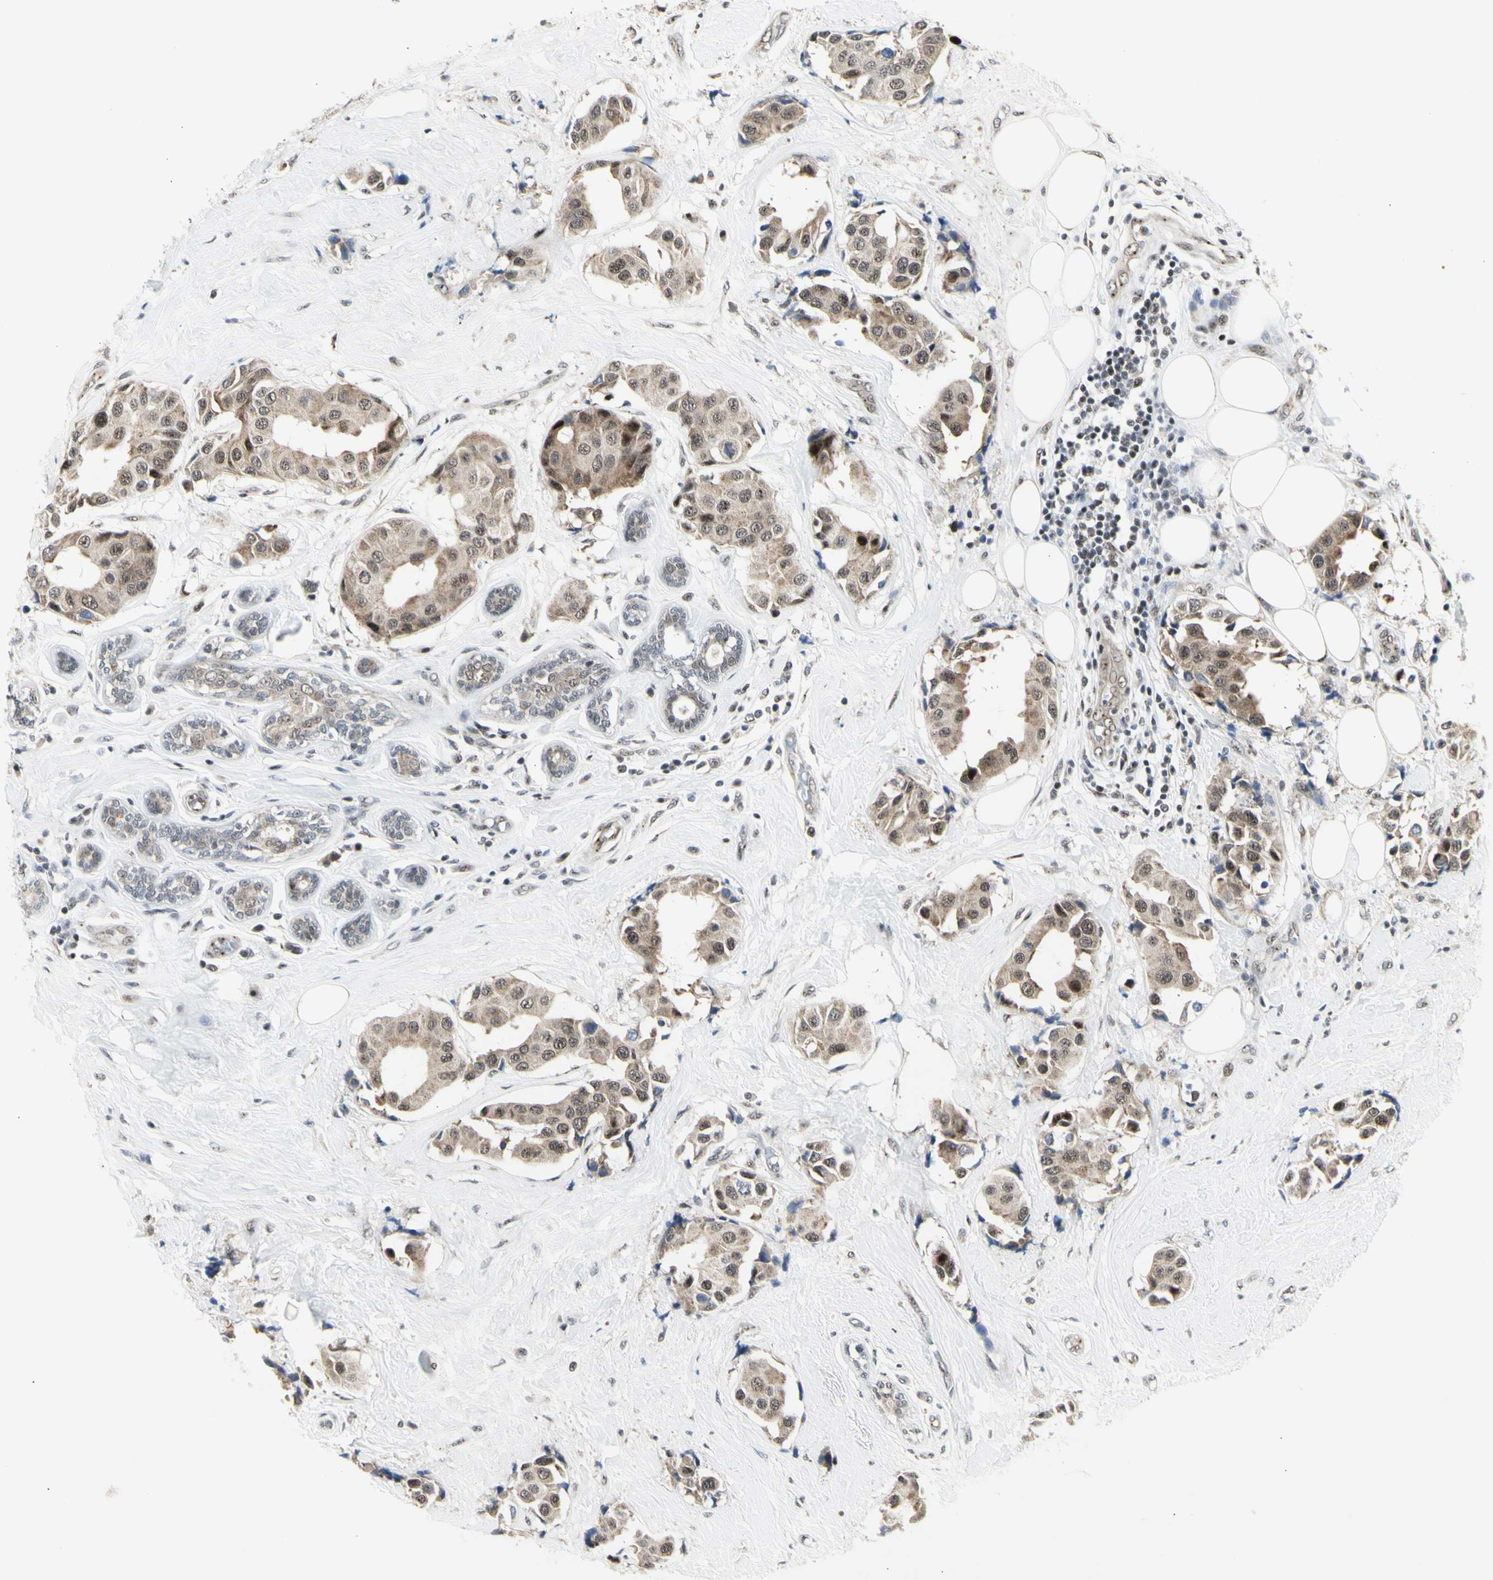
{"staining": {"intensity": "weak", "quantity": ">75%", "location": "cytoplasmic/membranous,nuclear"}, "tissue": "breast cancer", "cell_type": "Tumor cells", "image_type": "cancer", "snomed": [{"axis": "morphology", "description": "Normal tissue, NOS"}, {"axis": "morphology", "description": "Duct carcinoma"}, {"axis": "topography", "description": "Breast"}], "caption": "An image showing weak cytoplasmic/membranous and nuclear positivity in about >75% of tumor cells in intraductal carcinoma (breast), as visualized by brown immunohistochemical staining.", "gene": "DHRS7B", "patient": {"sex": "female", "age": 39}}